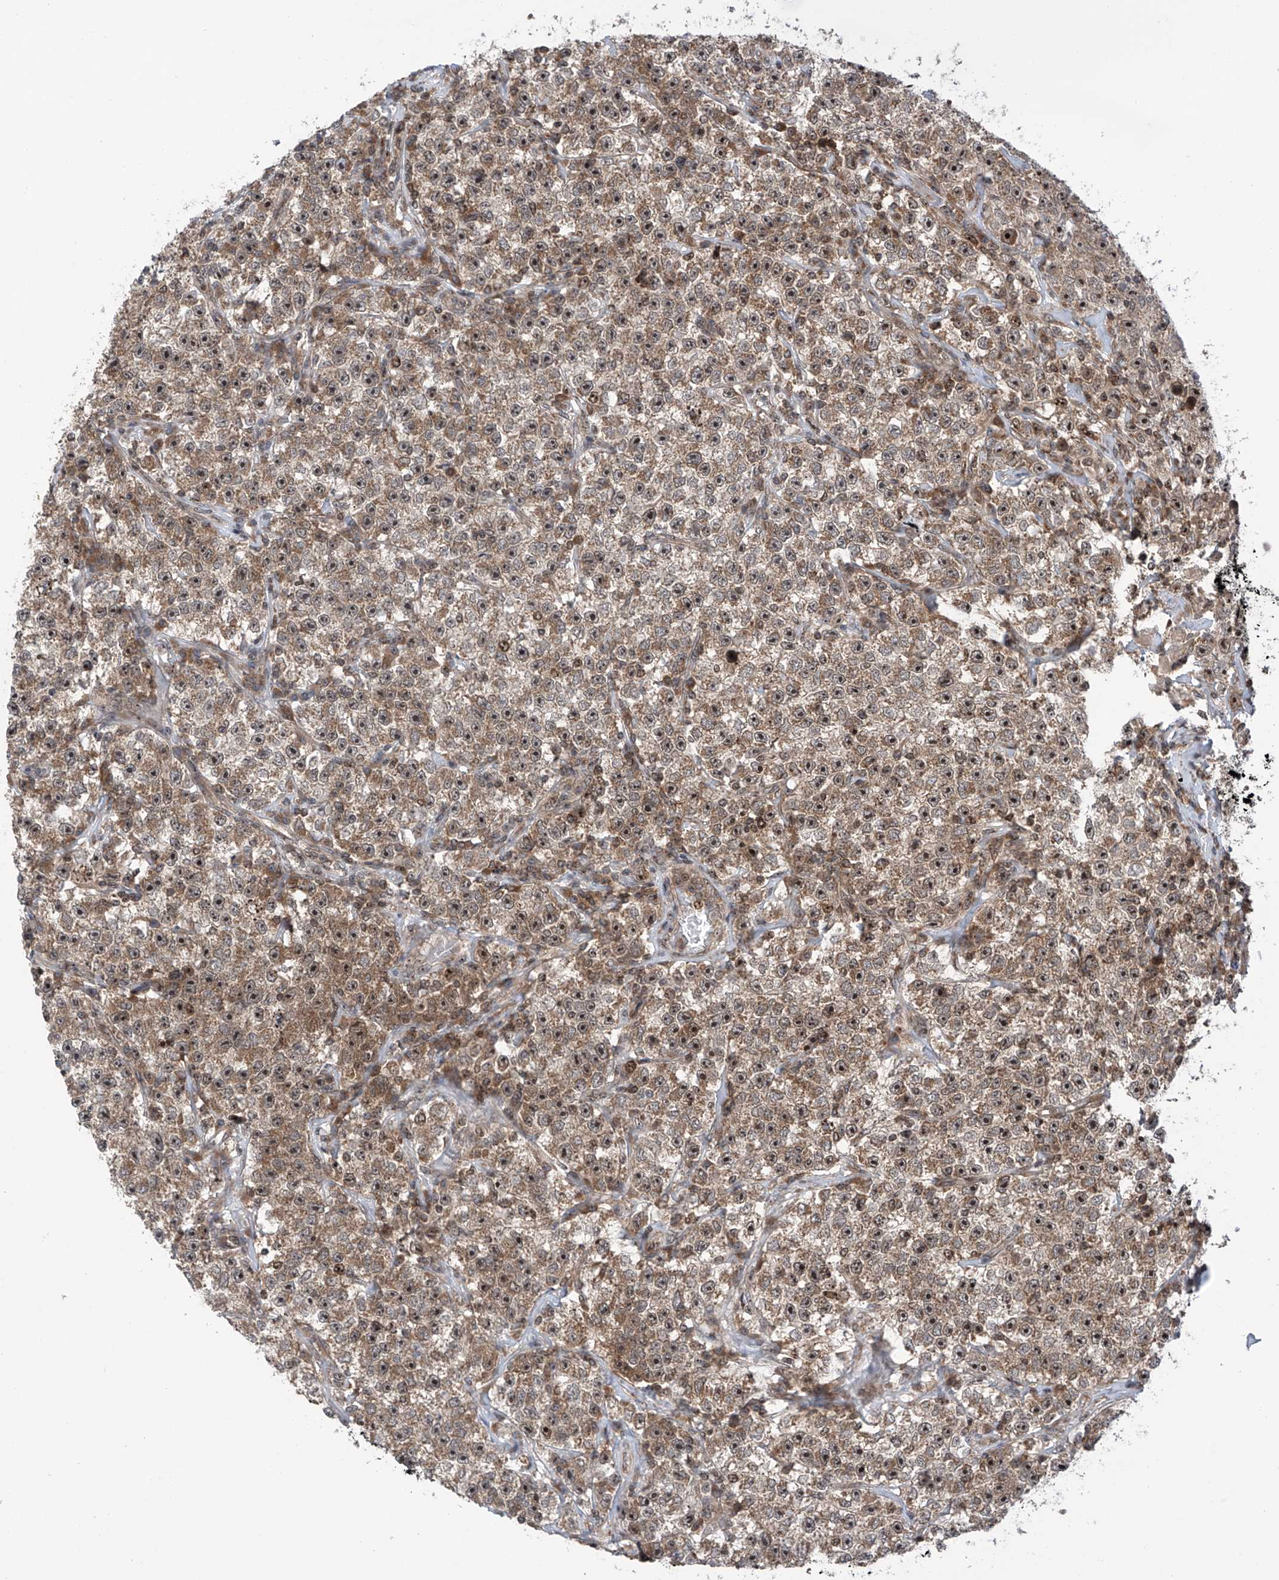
{"staining": {"intensity": "moderate", "quantity": ">75%", "location": "cytoplasmic/membranous,nuclear"}, "tissue": "testis cancer", "cell_type": "Tumor cells", "image_type": "cancer", "snomed": [{"axis": "morphology", "description": "Seminoma, NOS"}, {"axis": "topography", "description": "Testis"}], "caption": "Human testis cancer stained with a protein marker shows moderate staining in tumor cells.", "gene": "C1orf131", "patient": {"sex": "male", "age": 22}}